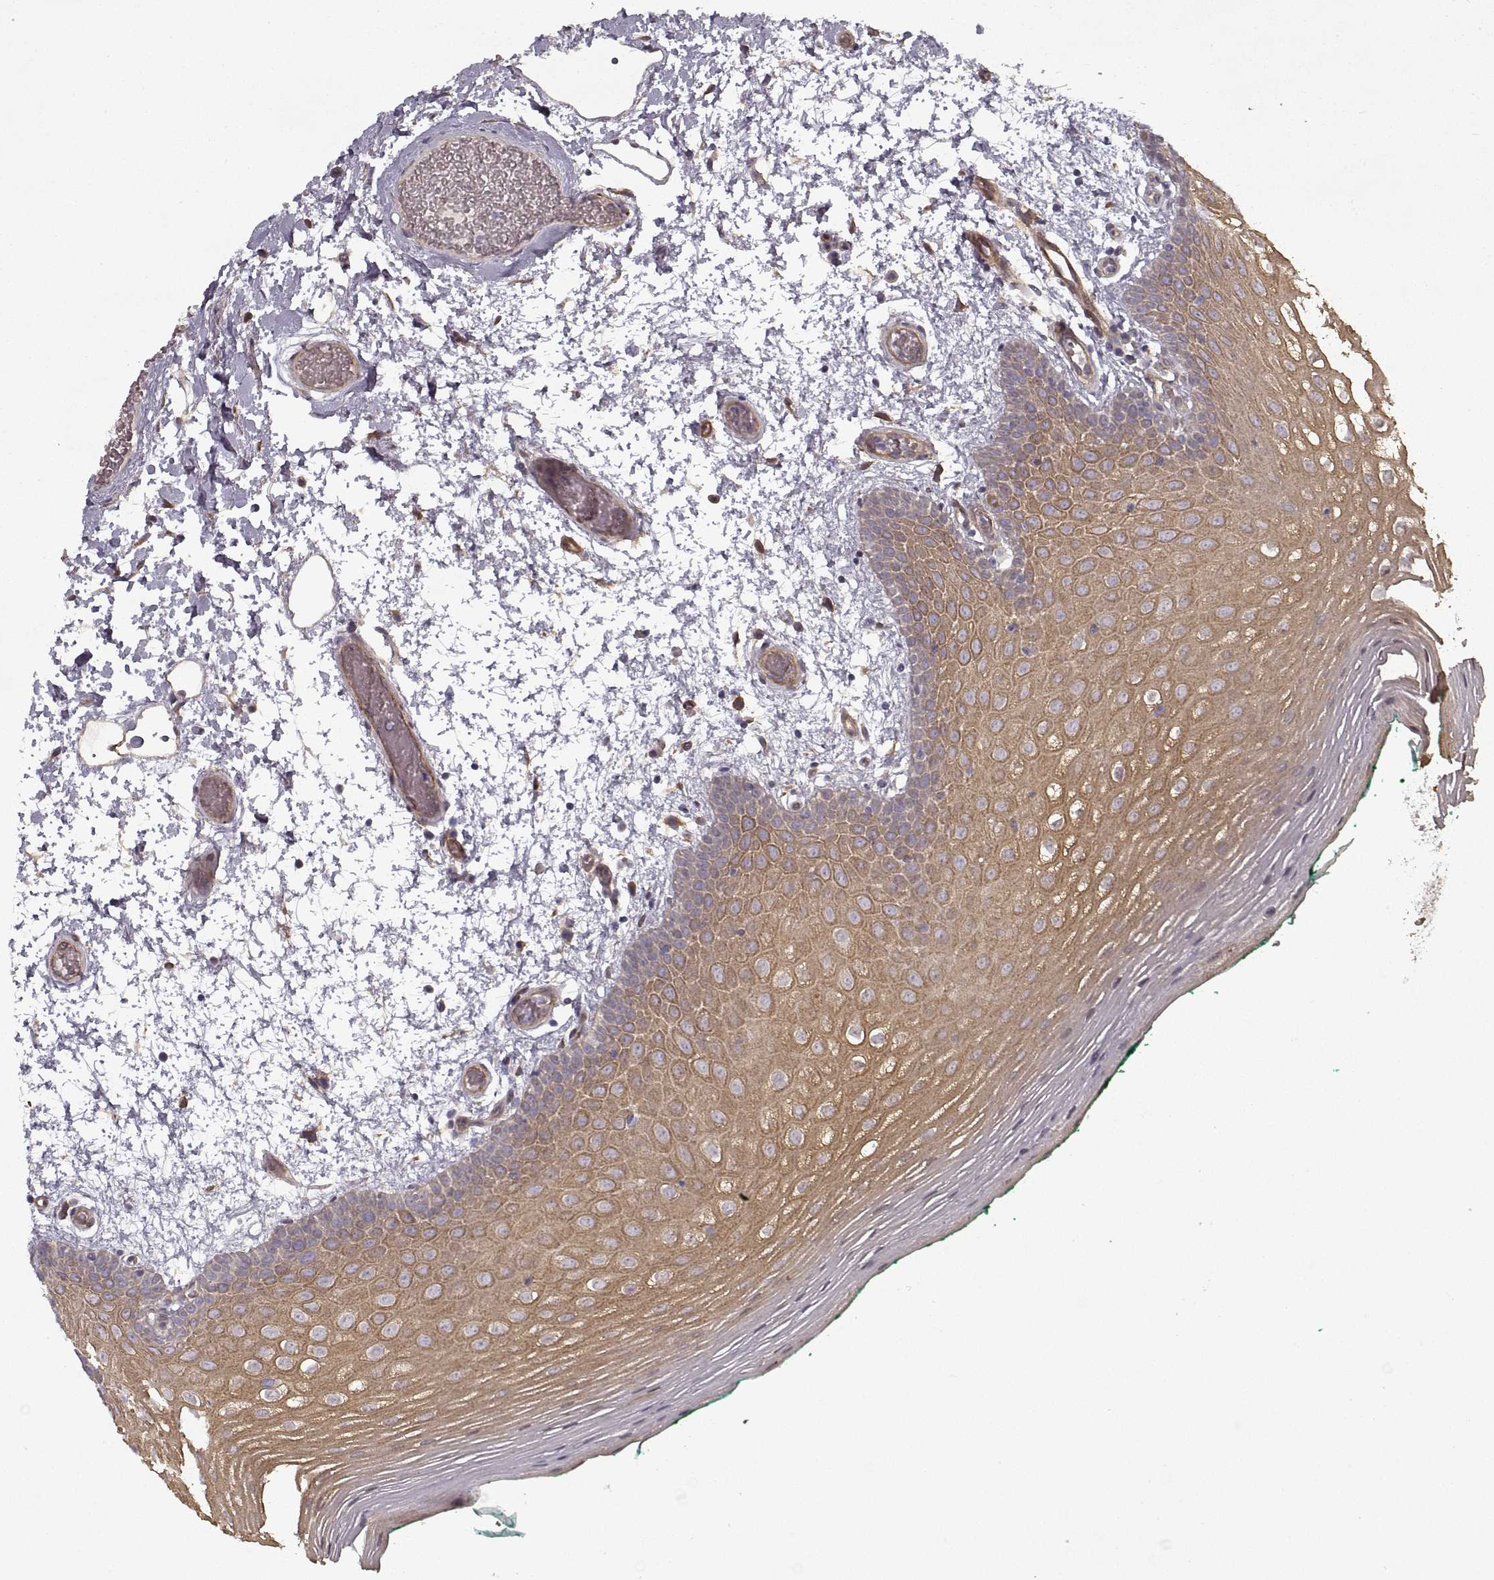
{"staining": {"intensity": "moderate", "quantity": ">75%", "location": "cytoplasmic/membranous"}, "tissue": "oral mucosa", "cell_type": "Squamous epithelial cells", "image_type": "normal", "snomed": [{"axis": "morphology", "description": "Normal tissue, NOS"}, {"axis": "morphology", "description": "Squamous cell carcinoma, NOS"}, {"axis": "topography", "description": "Oral tissue"}, {"axis": "topography", "description": "Head-Neck"}], "caption": "A photomicrograph of human oral mucosa stained for a protein demonstrates moderate cytoplasmic/membranous brown staining in squamous epithelial cells. (DAB (3,3'-diaminobenzidine) IHC with brightfield microscopy, high magnification).", "gene": "LAMB2", "patient": {"sex": "male", "age": 78}}